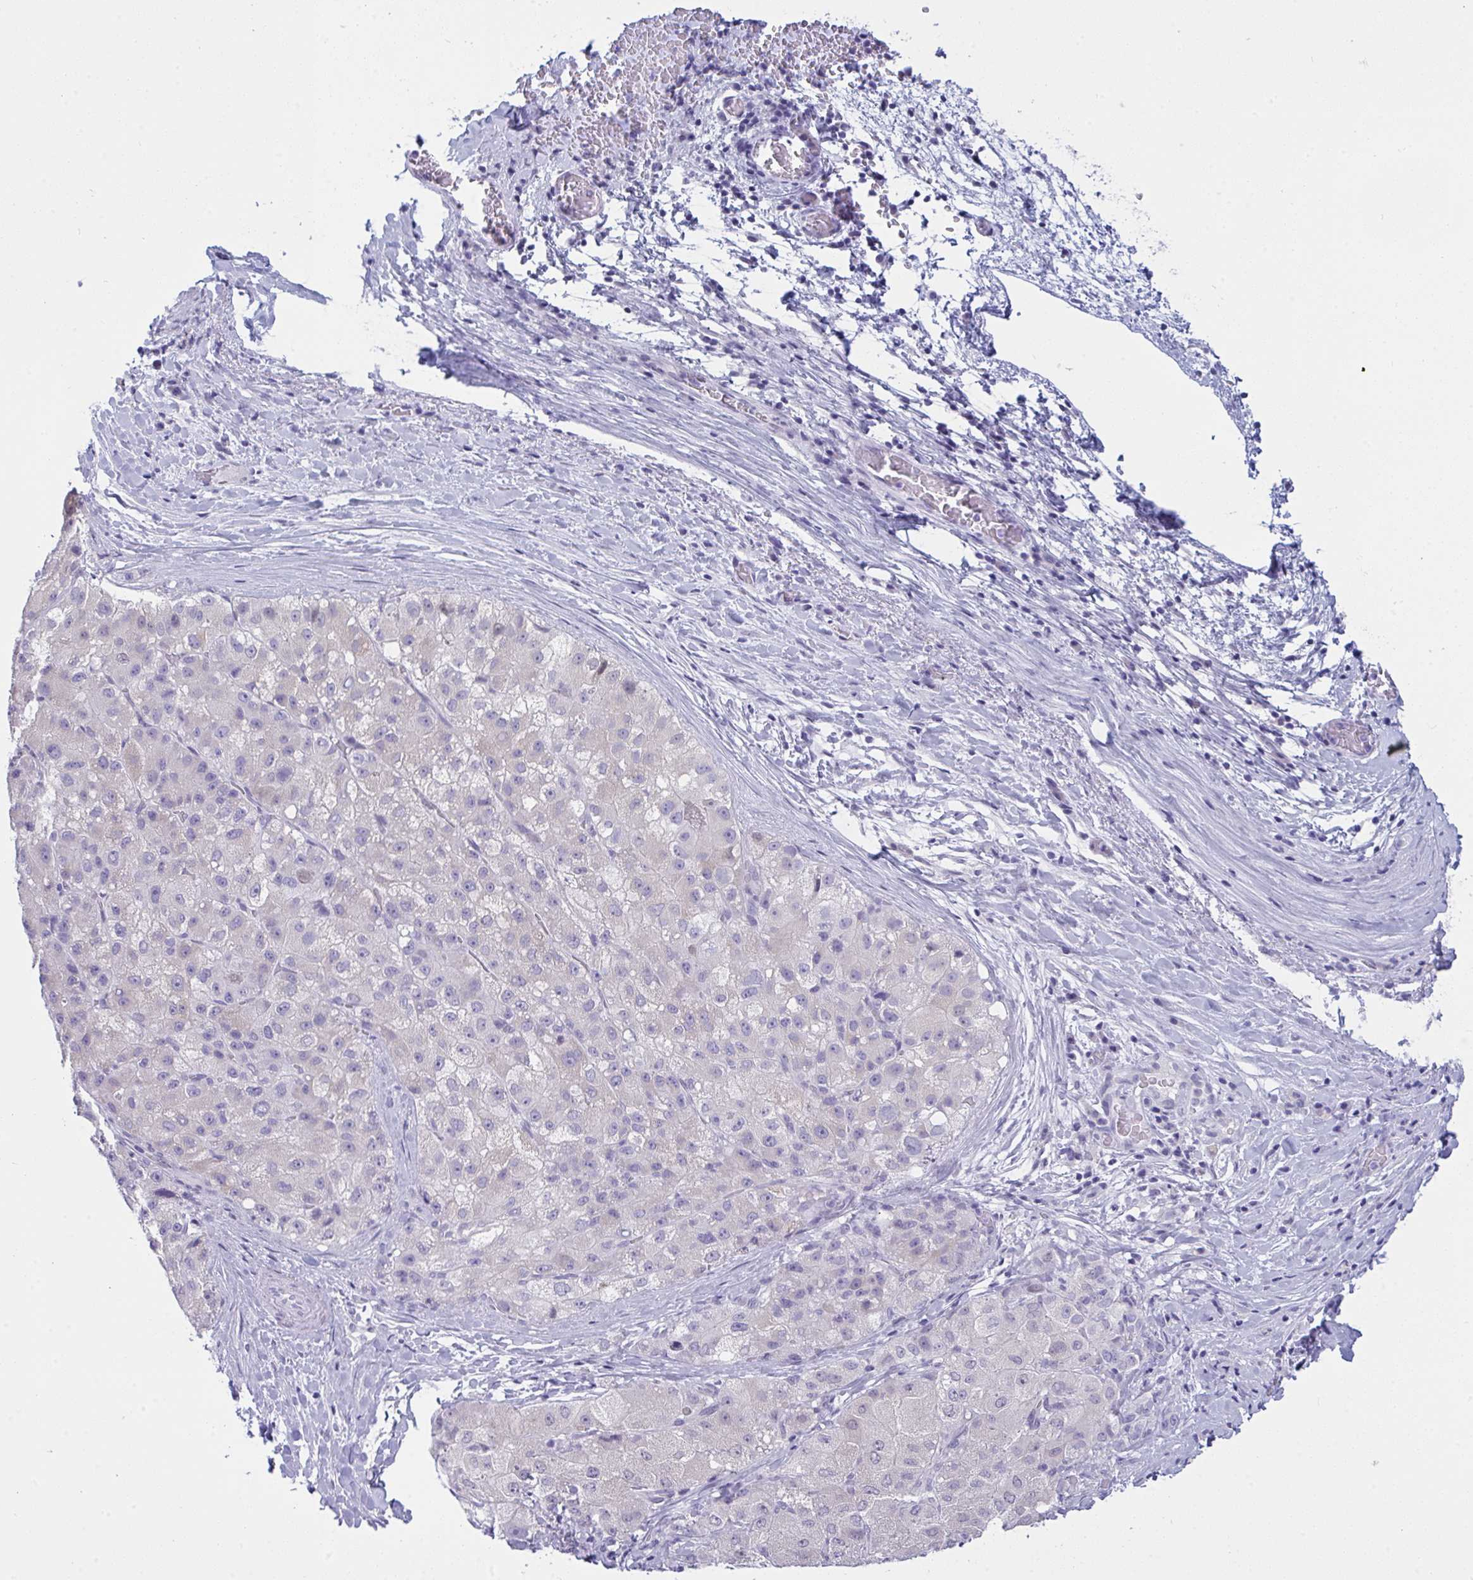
{"staining": {"intensity": "negative", "quantity": "none", "location": "none"}, "tissue": "liver cancer", "cell_type": "Tumor cells", "image_type": "cancer", "snomed": [{"axis": "morphology", "description": "Carcinoma, Hepatocellular, NOS"}, {"axis": "topography", "description": "Liver"}], "caption": "An immunohistochemistry (IHC) photomicrograph of liver cancer is shown. There is no staining in tumor cells of liver cancer.", "gene": "PRDM9", "patient": {"sex": "male", "age": 80}}